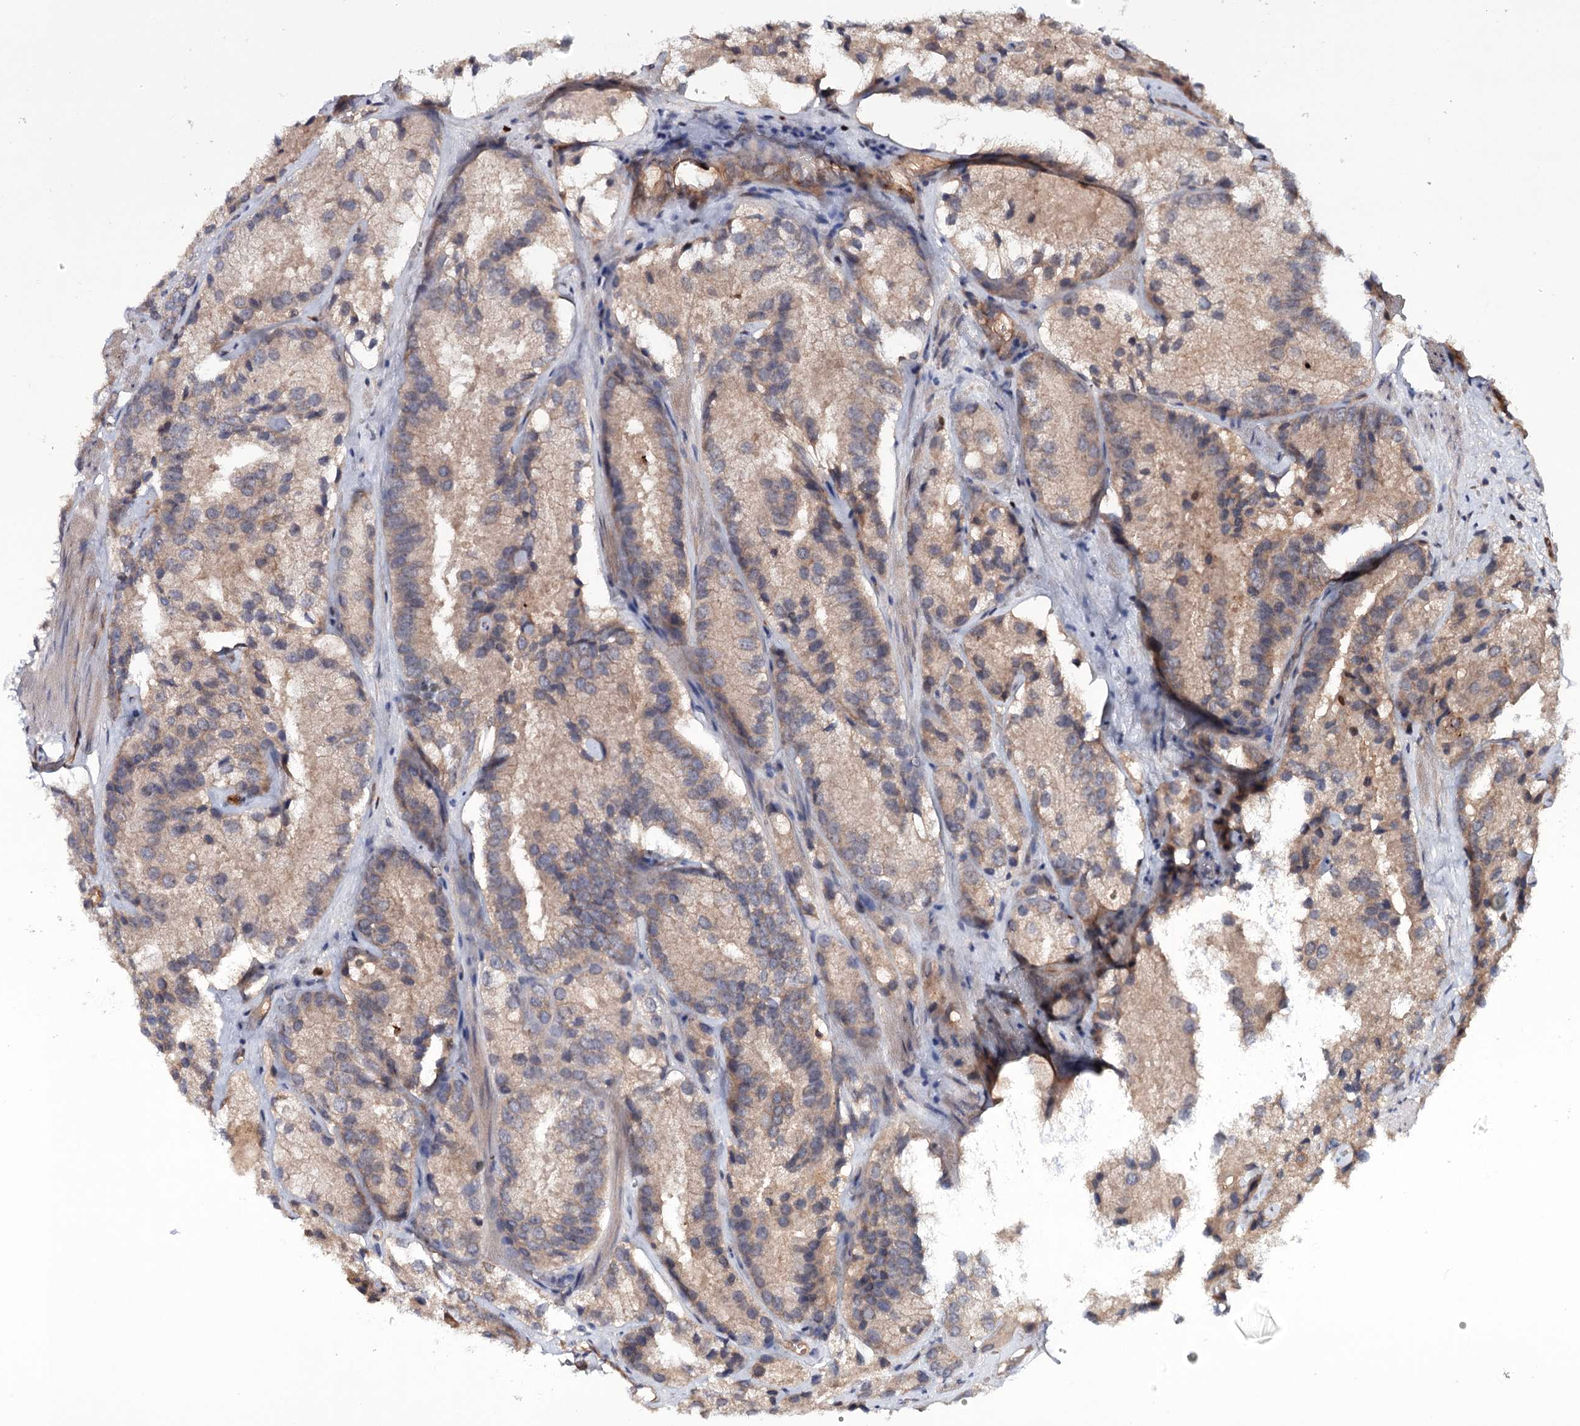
{"staining": {"intensity": "weak", "quantity": ">75%", "location": "cytoplasmic/membranous"}, "tissue": "prostate cancer", "cell_type": "Tumor cells", "image_type": "cancer", "snomed": [{"axis": "morphology", "description": "Adenocarcinoma, High grade"}, {"axis": "topography", "description": "Prostate"}], "caption": "A high-resolution histopathology image shows immunohistochemistry (IHC) staining of adenocarcinoma (high-grade) (prostate), which demonstrates weak cytoplasmic/membranous staining in about >75% of tumor cells.", "gene": "BCR", "patient": {"sex": "male", "age": 66}}